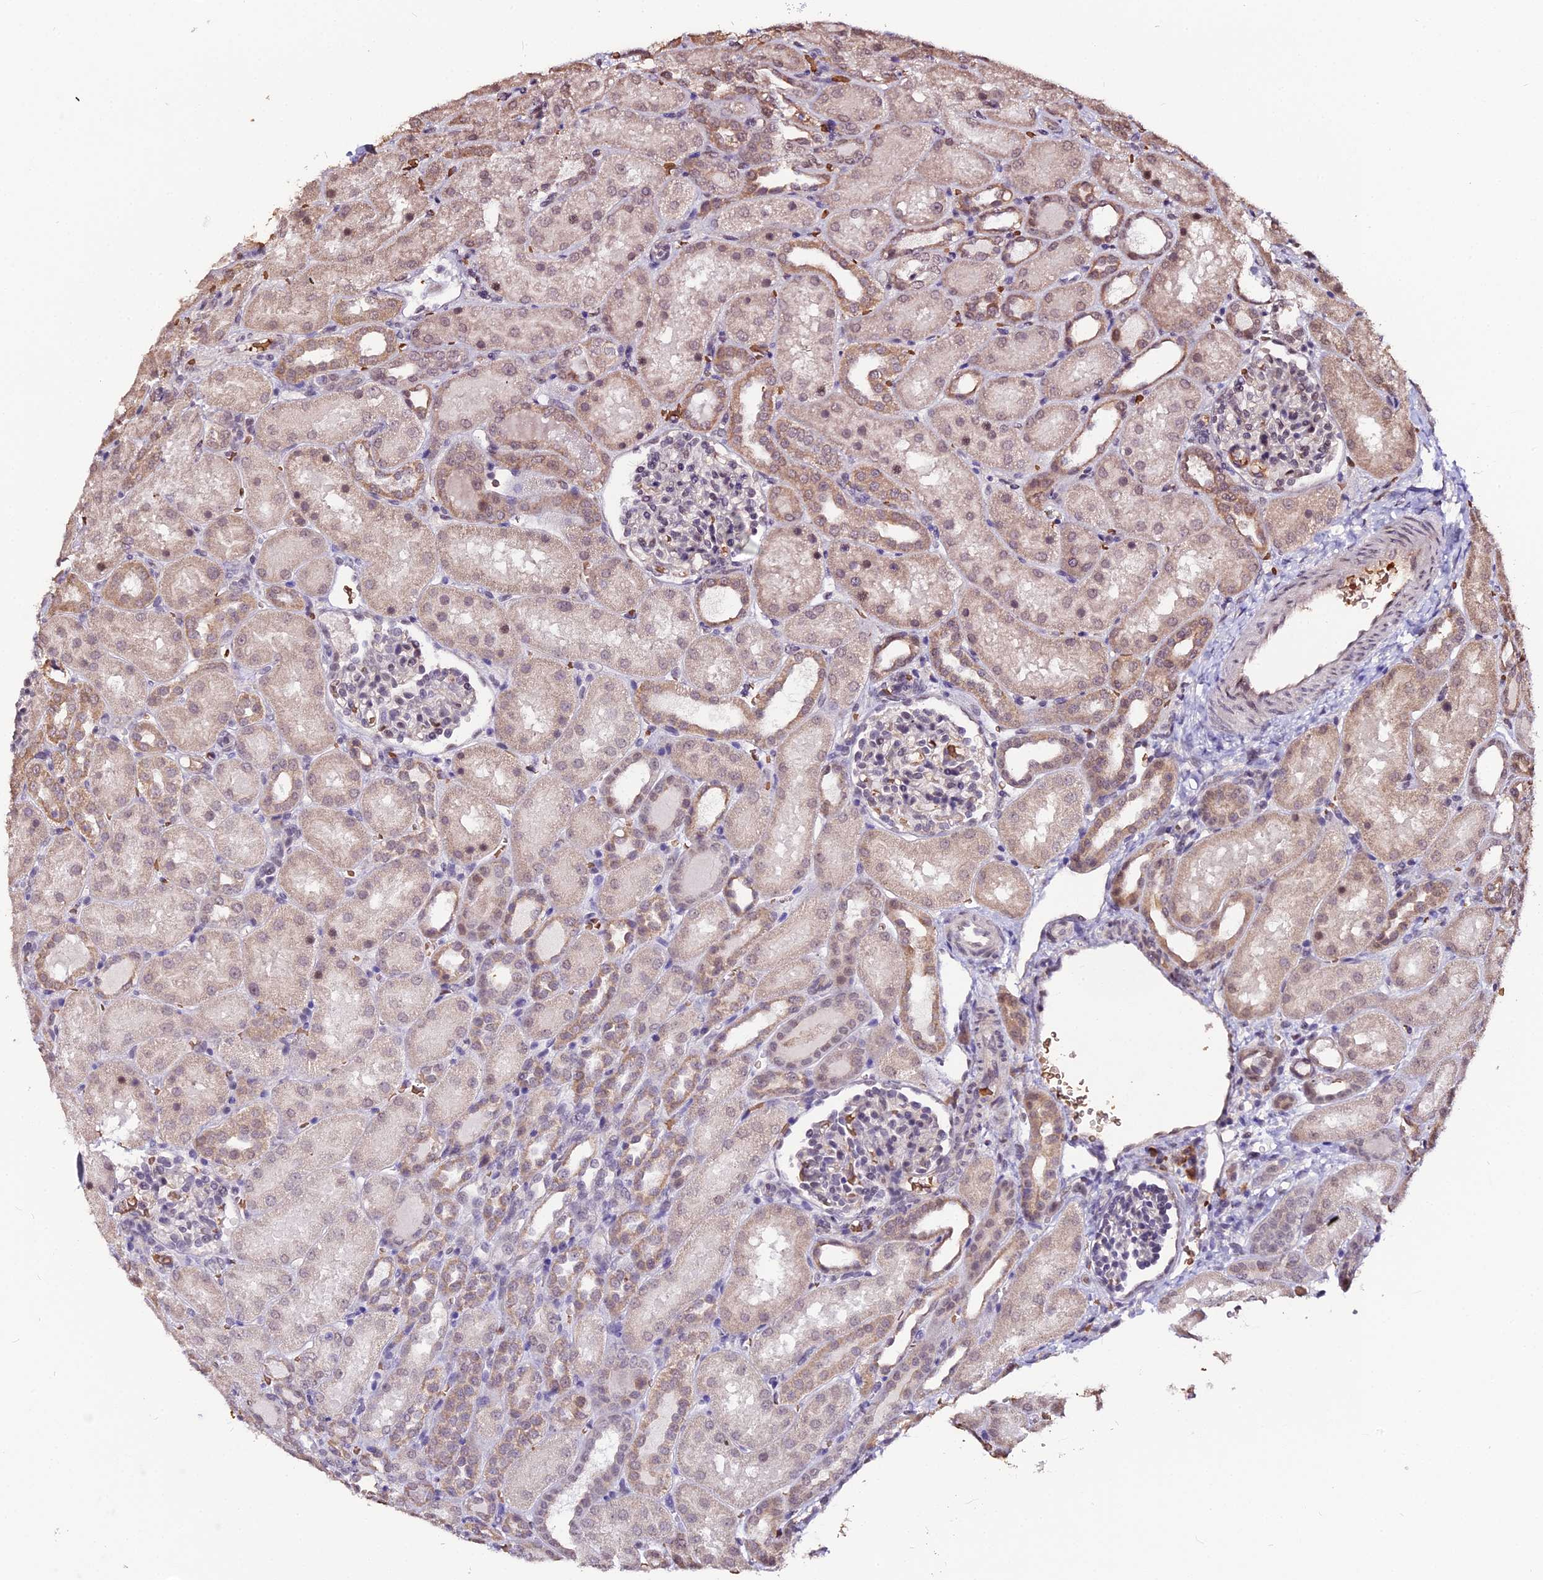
{"staining": {"intensity": "negative", "quantity": "none", "location": "none"}, "tissue": "kidney", "cell_type": "Cells in glomeruli", "image_type": "normal", "snomed": [{"axis": "morphology", "description": "Normal tissue, NOS"}, {"axis": "topography", "description": "Kidney"}], "caption": "Kidney stained for a protein using immunohistochemistry (IHC) displays no positivity cells in glomeruli.", "gene": "ZDBF2", "patient": {"sex": "male", "age": 1}}